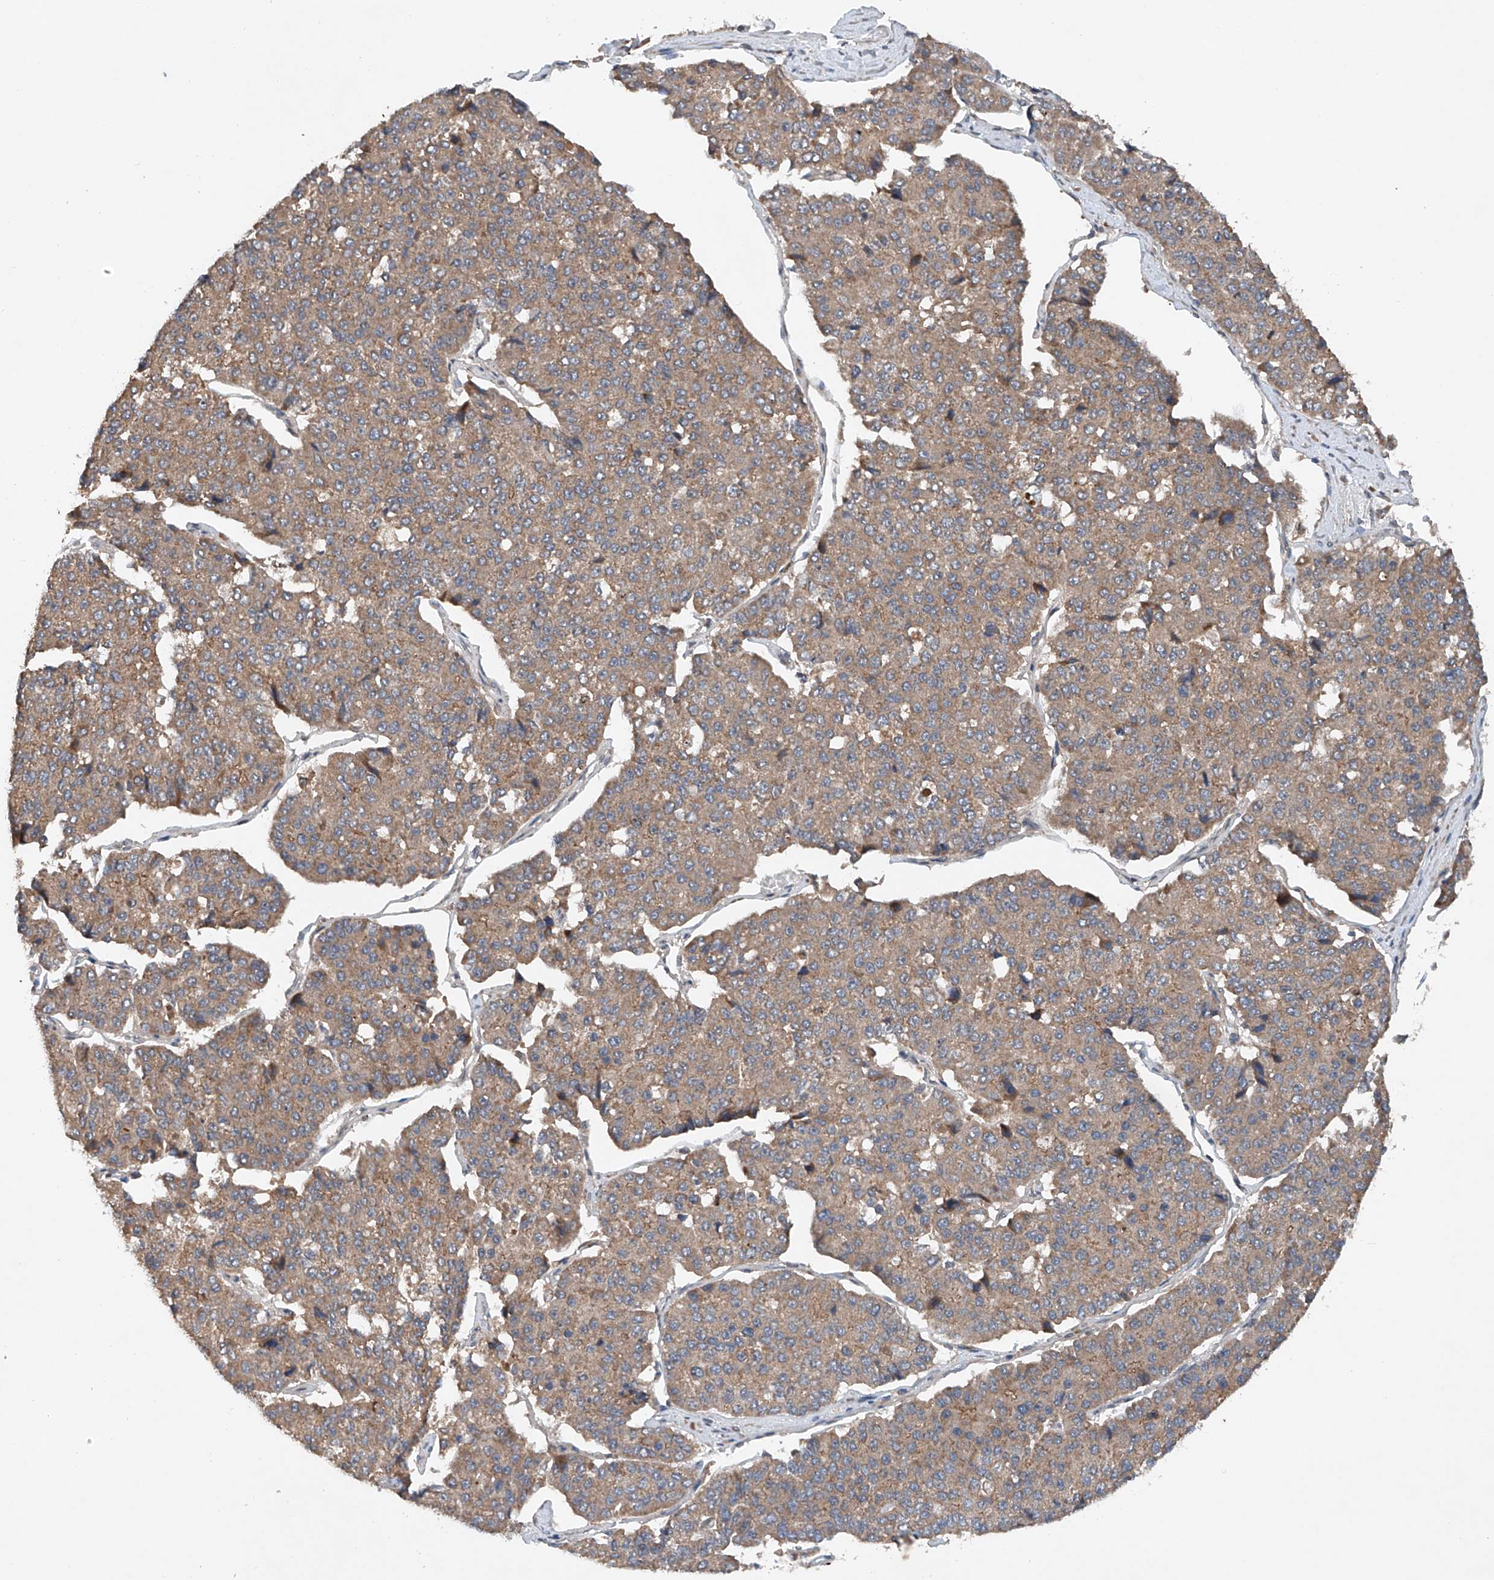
{"staining": {"intensity": "moderate", "quantity": ">75%", "location": "cytoplasmic/membranous"}, "tissue": "pancreatic cancer", "cell_type": "Tumor cells", "image_type": "cancer", "snomed": [{"axis": "morphology", "description": "Adenocarcinoma, NOS"}, {"axis": "topography", "description": "Pancreas"}], "caption": "There is medium levels of moderate cytoplasmic/membranous staining in tumor cells of pancreatic cancer (adenocarcinoma), as demonstrated by immunohistochemical staining (brown color).", "gene": "CEP85L", "patient": {"sex": "male", "age": 50}}